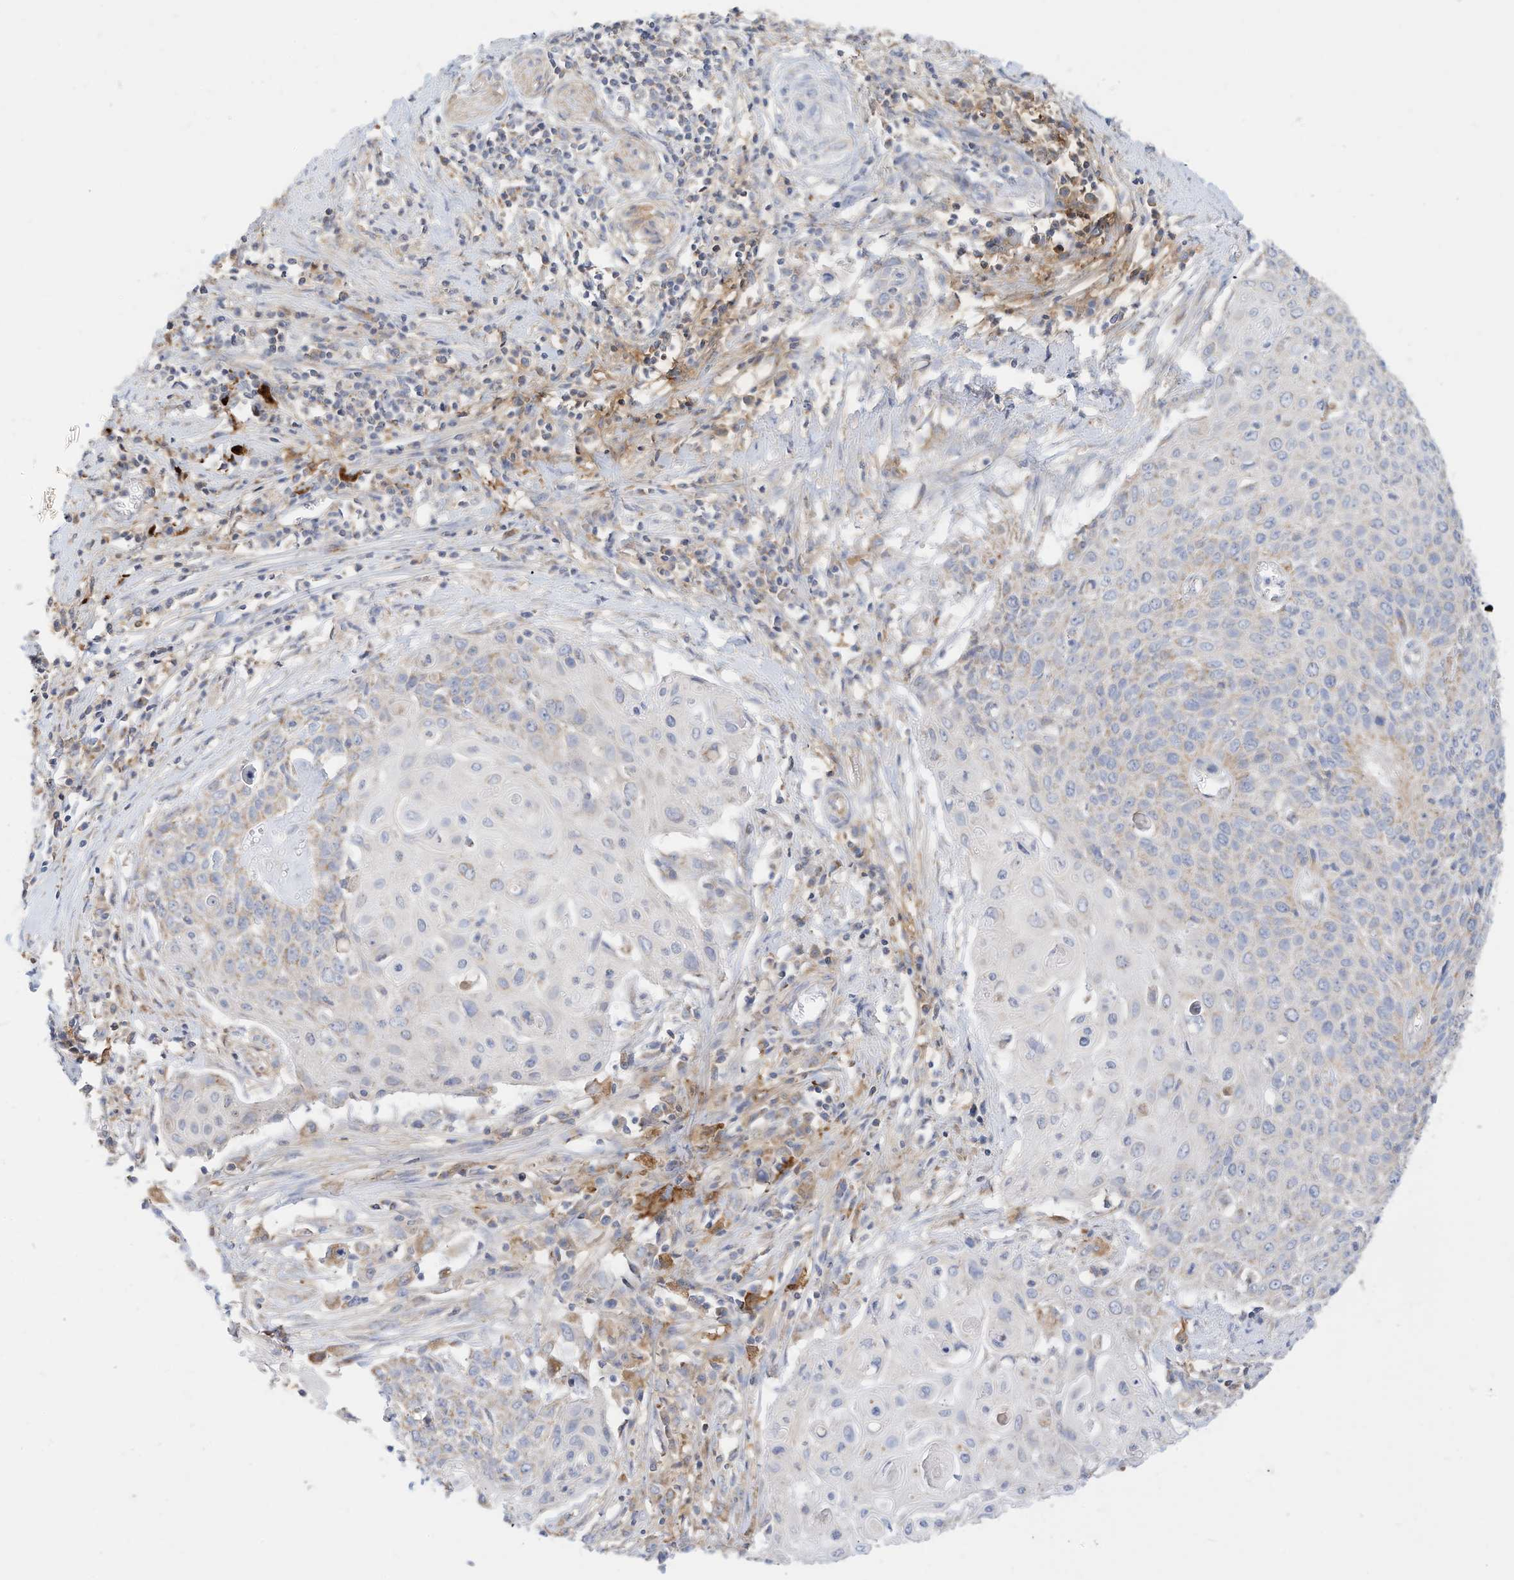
{"staining": {"intensity": "weak", "quantity": "<25%", "location": "cytoplasmic/membranous"}, "tissue": "cervical cancer", "cell_type": "Tumor cells", "image_type": "cancer", "snomed": [{"axis": "morphology", "description": "Squamous cell carcinoma, NOS"}, {"axis": "topography", "description": "Cervix"}], "caption": "A high-resolution histopathology image shows IHC staining of squamous cell carcinoma (cervical), which reveals no significant staining in tumor cells. The staining was performed using DAB to visualize the protein expression in brown, while the nuclei were stained in blue with hematoxylin (Magnification: 20x).", "gene": "RHOH", "patient": {"sex": "female", "age": 39}}